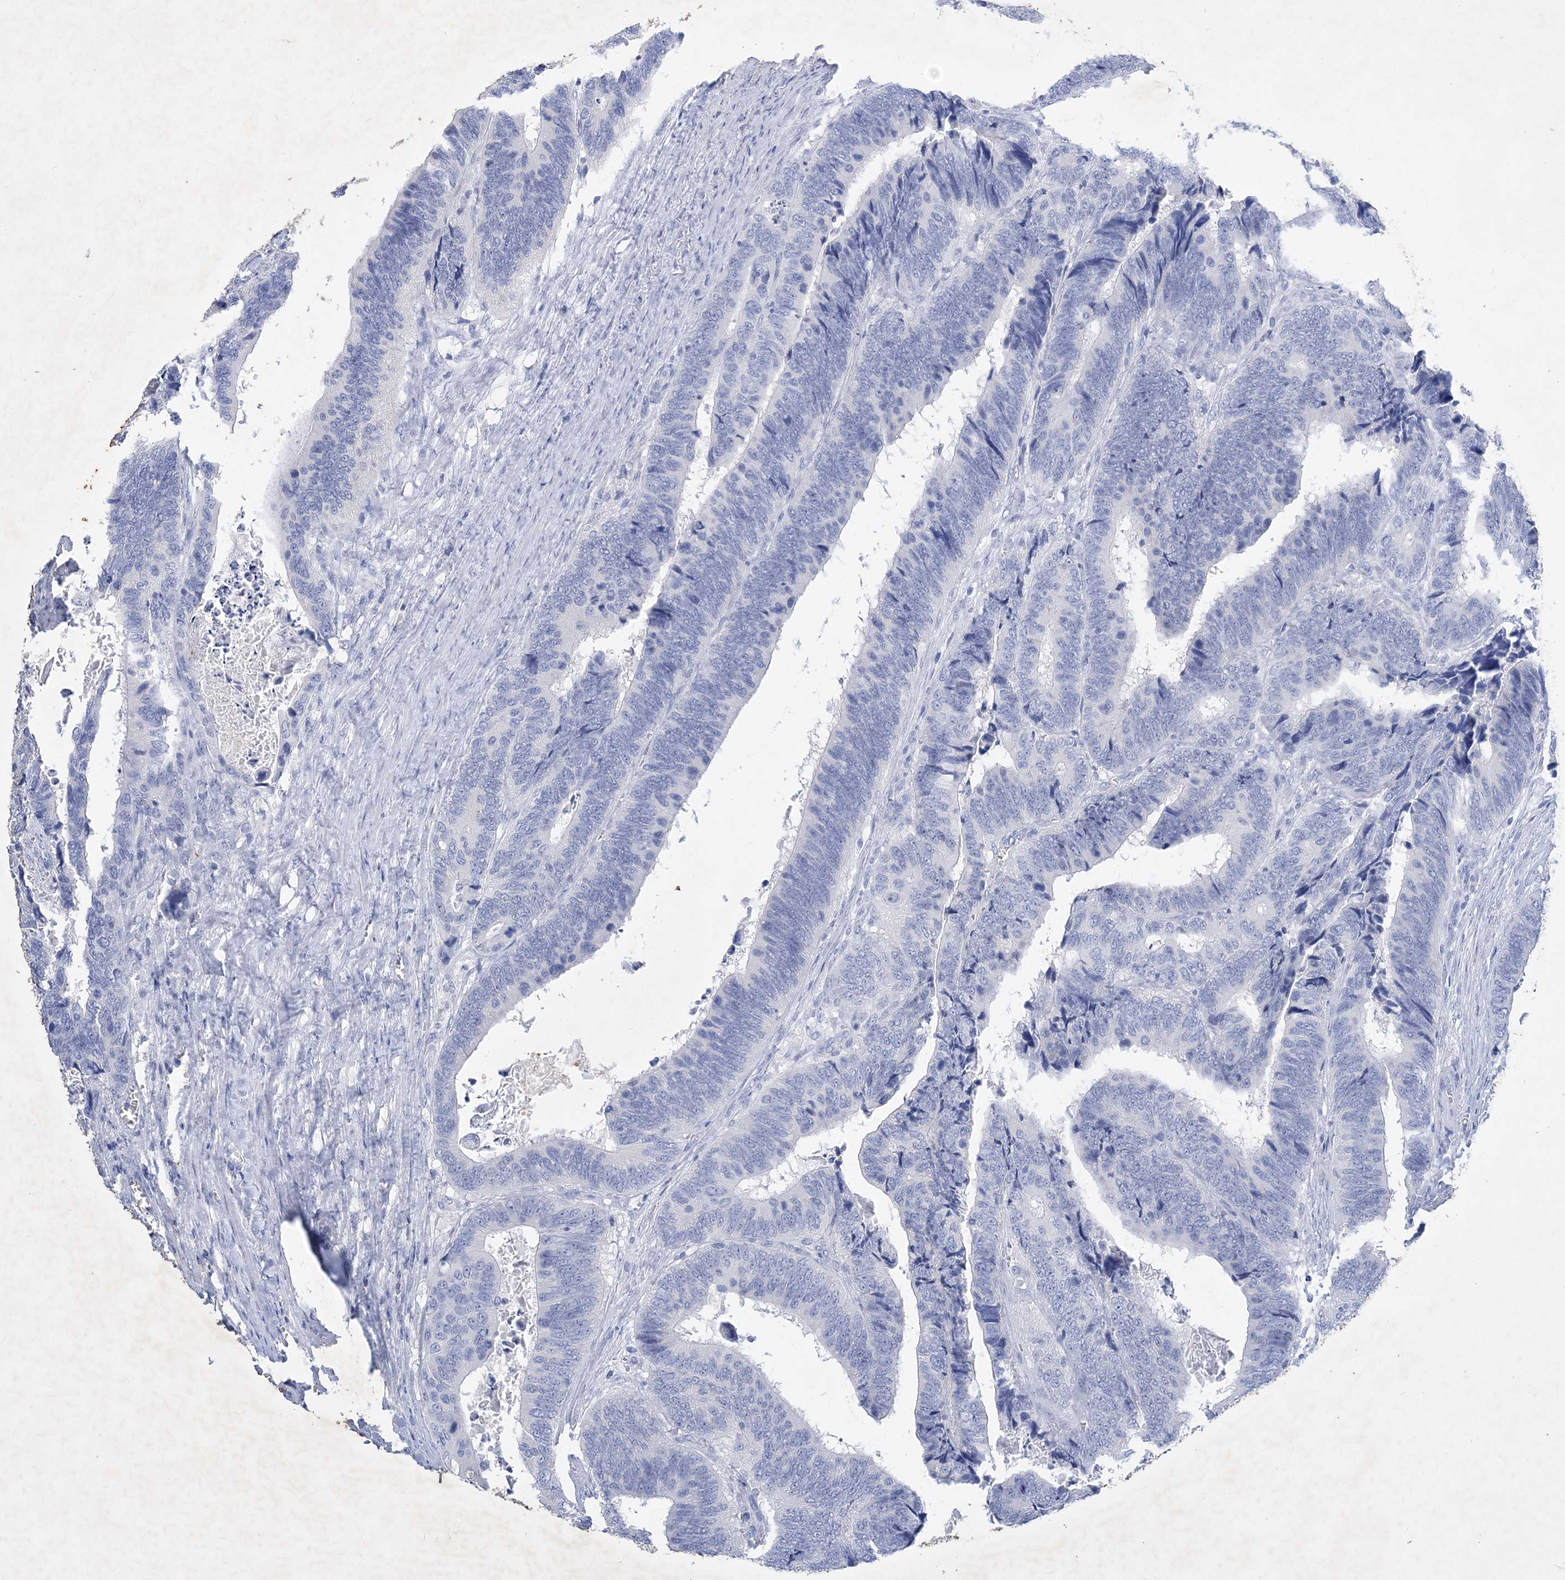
{"staining": {"intensity": "negative", "quantity": "none", "location": "none"}, "tissue": "colorectal cancer", "cell_type": "Tumor cells", "image_type": "cancer", "snomed": [{"axis": "morphology", "description": "Adenocarcinoma, NOS"}, {"axis": "topography", "description": "Colon"}], "caption": "Colorectal cancer (adenocarcinoma) was stained to show a protein in brown. There is no significant positivity in tumor cells.", "gene": "COPS8", "patient": {"sex": "male", "age": 72}}